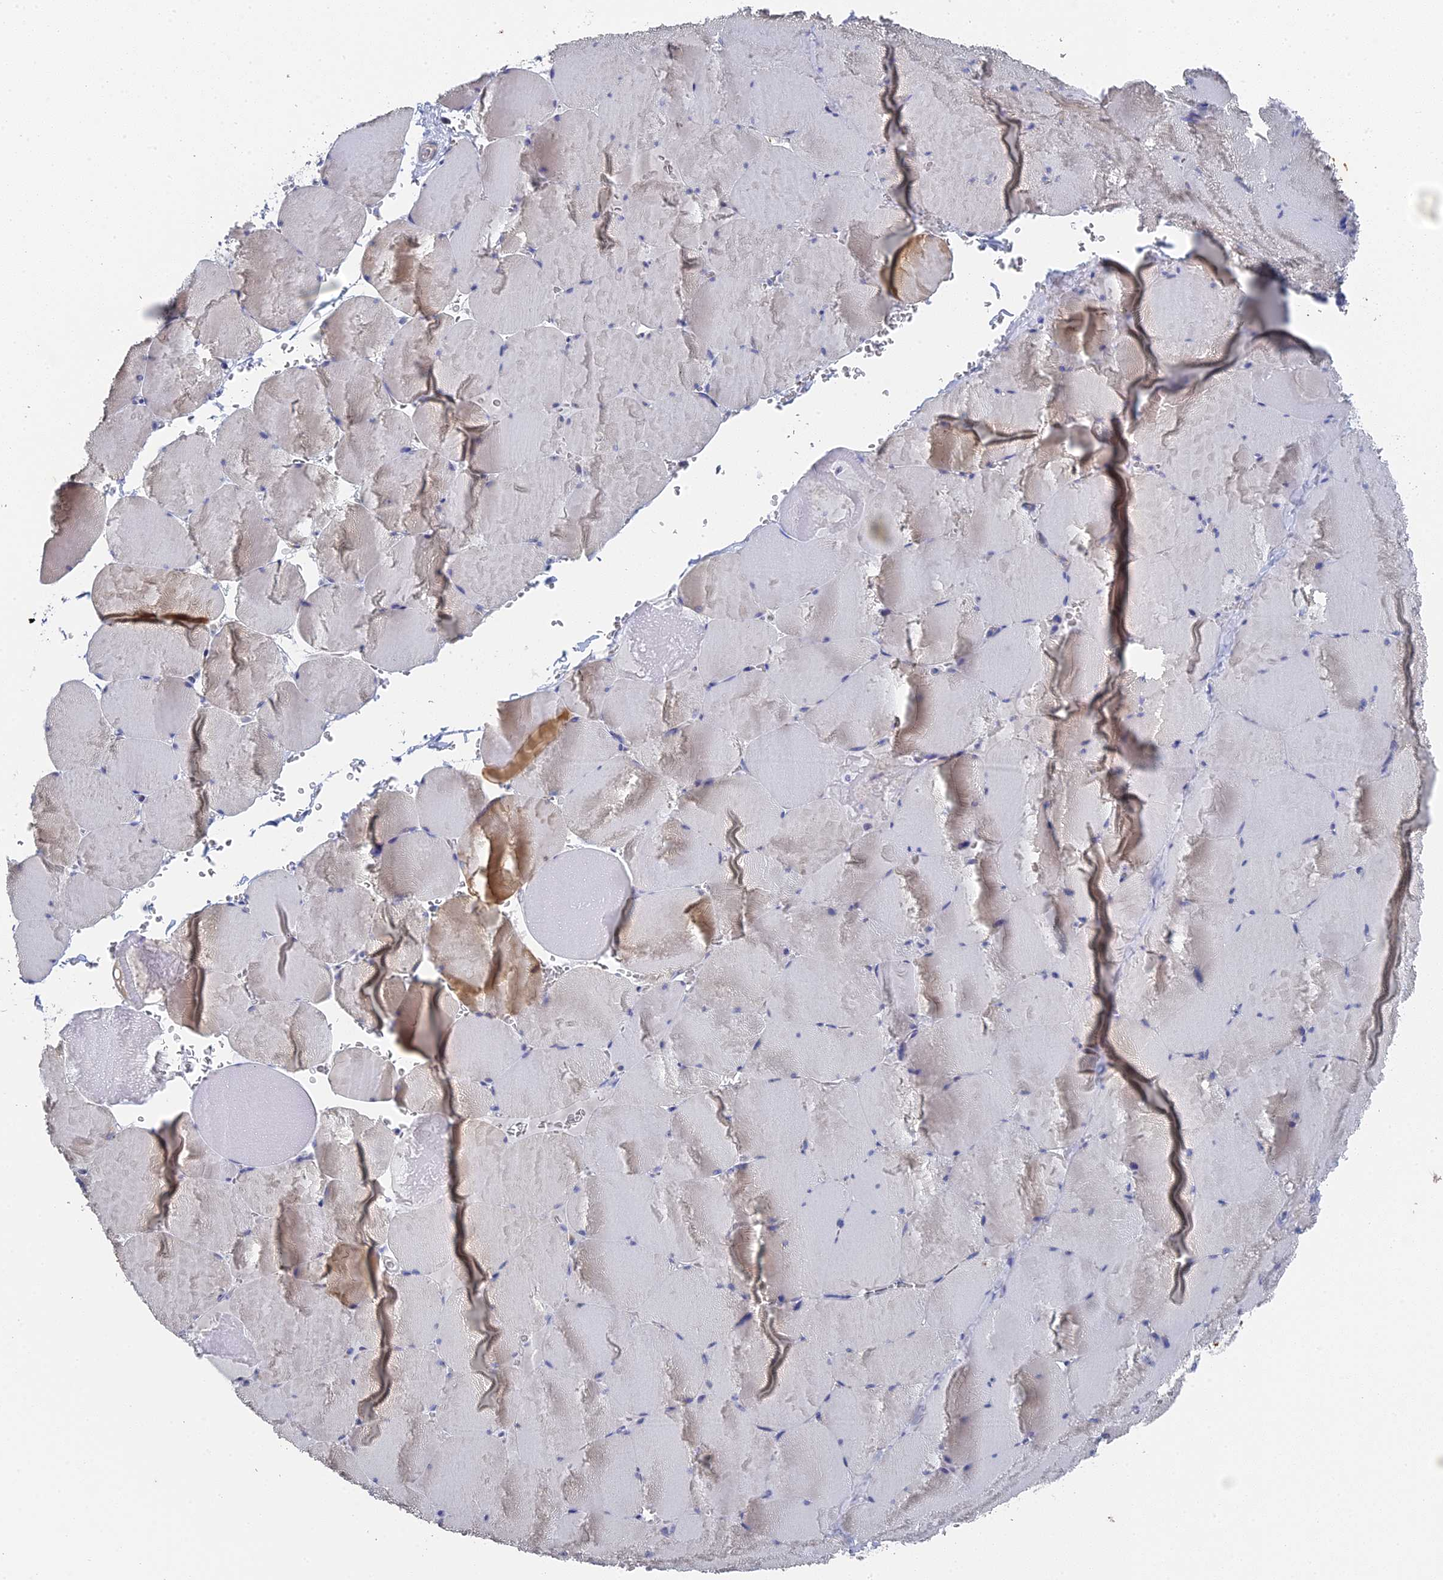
{"staining": {"intensity": "weak", "quantity": "<25%", "location": "cytoplasmic/membranous"}, "tissue": "skeletal muscle", "cell_type": "Myocytes", "image_type": "normal", "snomed": [{"axis": "morphology", "description": "Normal tissue, NOS"}, {"axis": "topography", "description": "Skeletal muscle"}, {"axis": "topography", "description": "Head-Neck"}], "caption": "A histopathology image of human skeletal muscle is negative for staining in myocytes. (DAB (3,3'-diaminobenzidine) immunohistochemistry, high magnification).", "gene": "SRFBP1", "patient": {"sex": "male", "age": 66}}